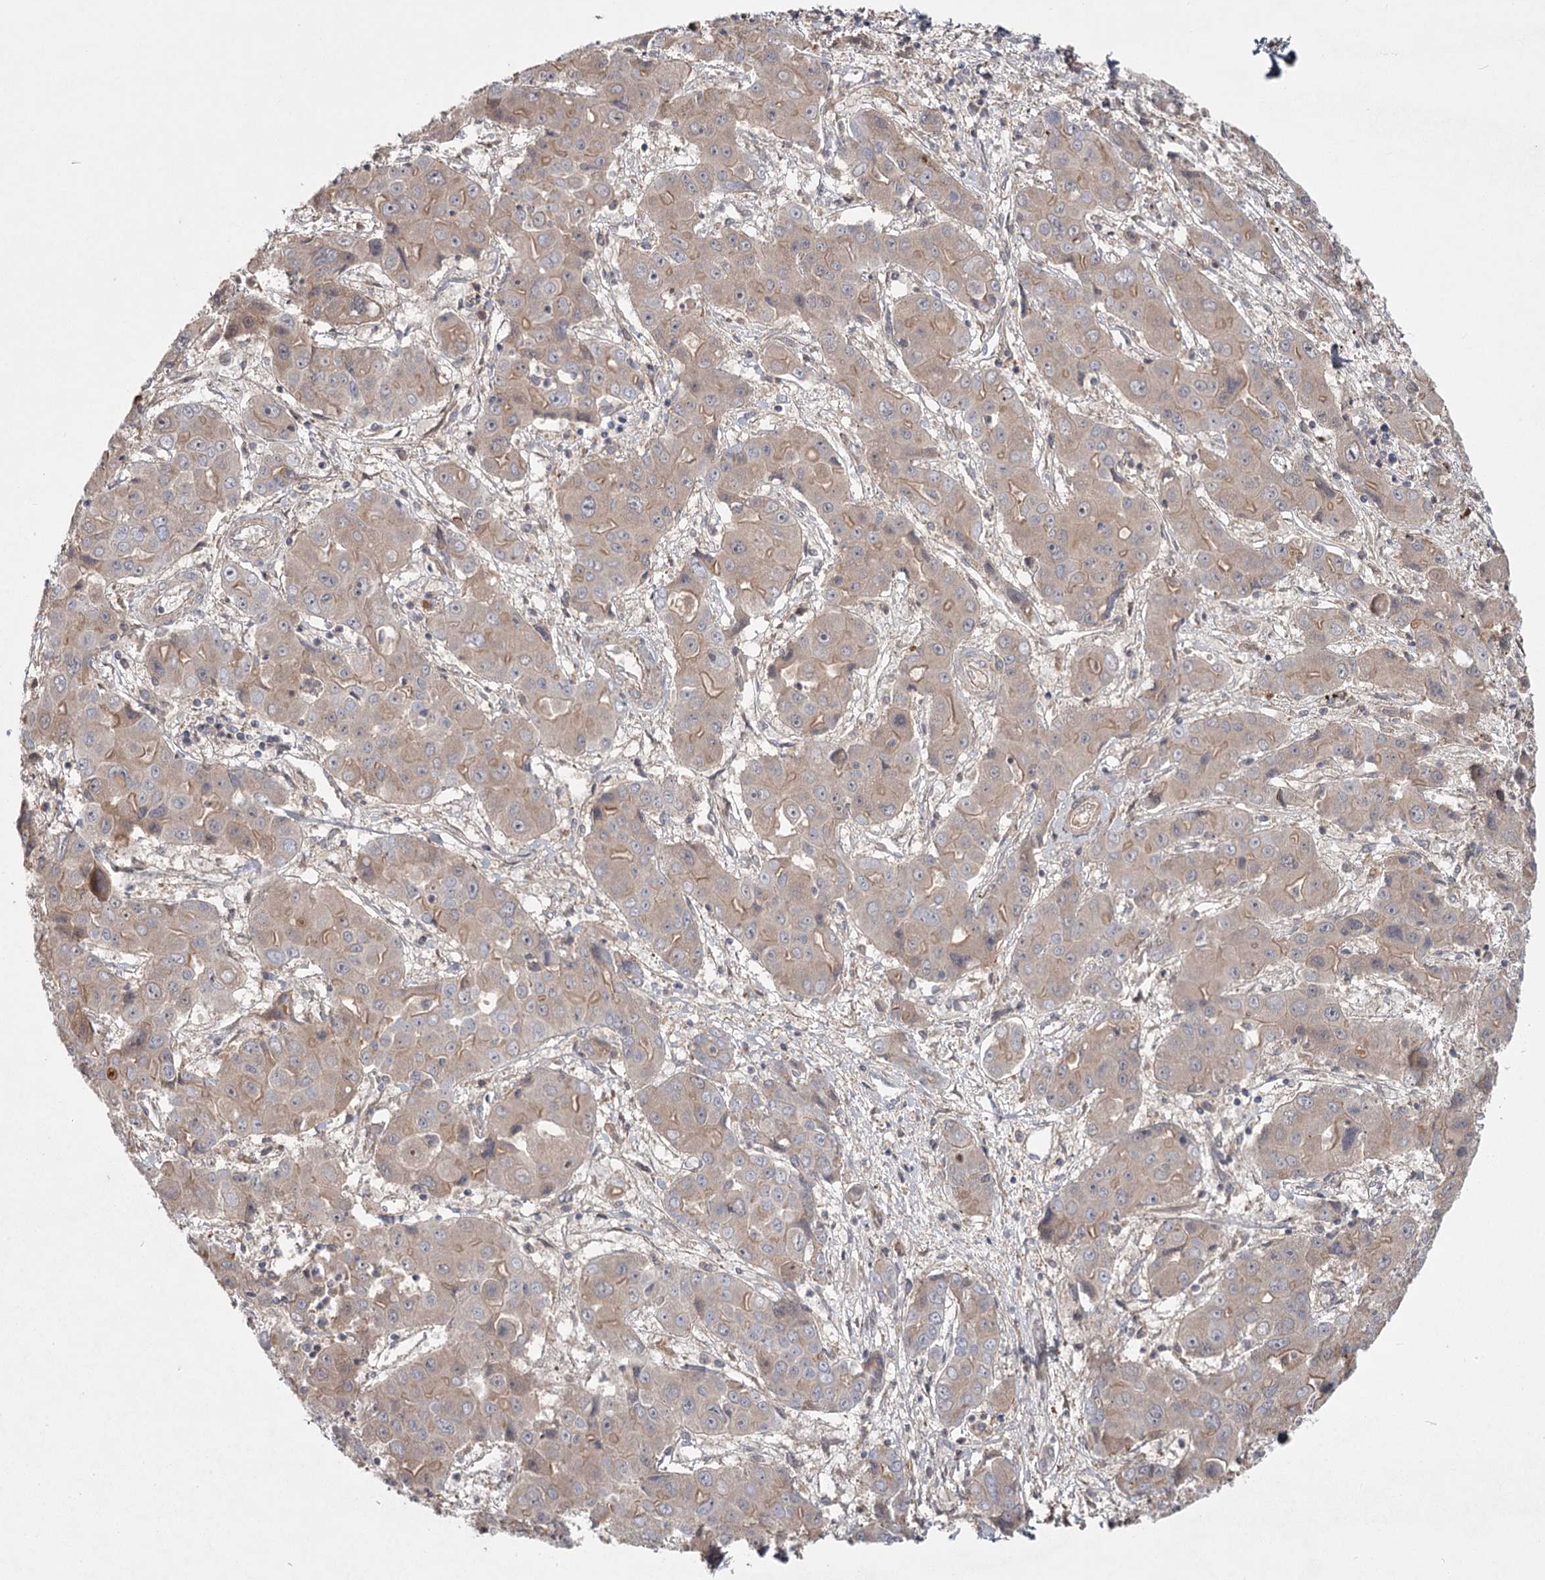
{"staining": {"intensity": "weak", "quantity": "25%-75%", "location": "cytoplasmic/membranous"}, "tissue": "liver cancer", "cell_type": "Tumor cells", "image_type": "cancer", "snomed": [{"axis": "morphology", "description": "Cholangiocarcinoma"}, {"axis": "topography", "description": "Liver"}], "caption": "Liver cancer (cholangiocarcinoma) stained with immunohistochemistry displays weak cytoplasmic/membranous staining in approximately 25%-75% of tumor cells. The staining was performed using DAB, with brown indicating positive protein expression. Nuclei are stained blue with hematoxylin.", "gene": "DHRS9", "patient": {"sex": "male", "age": 67}}